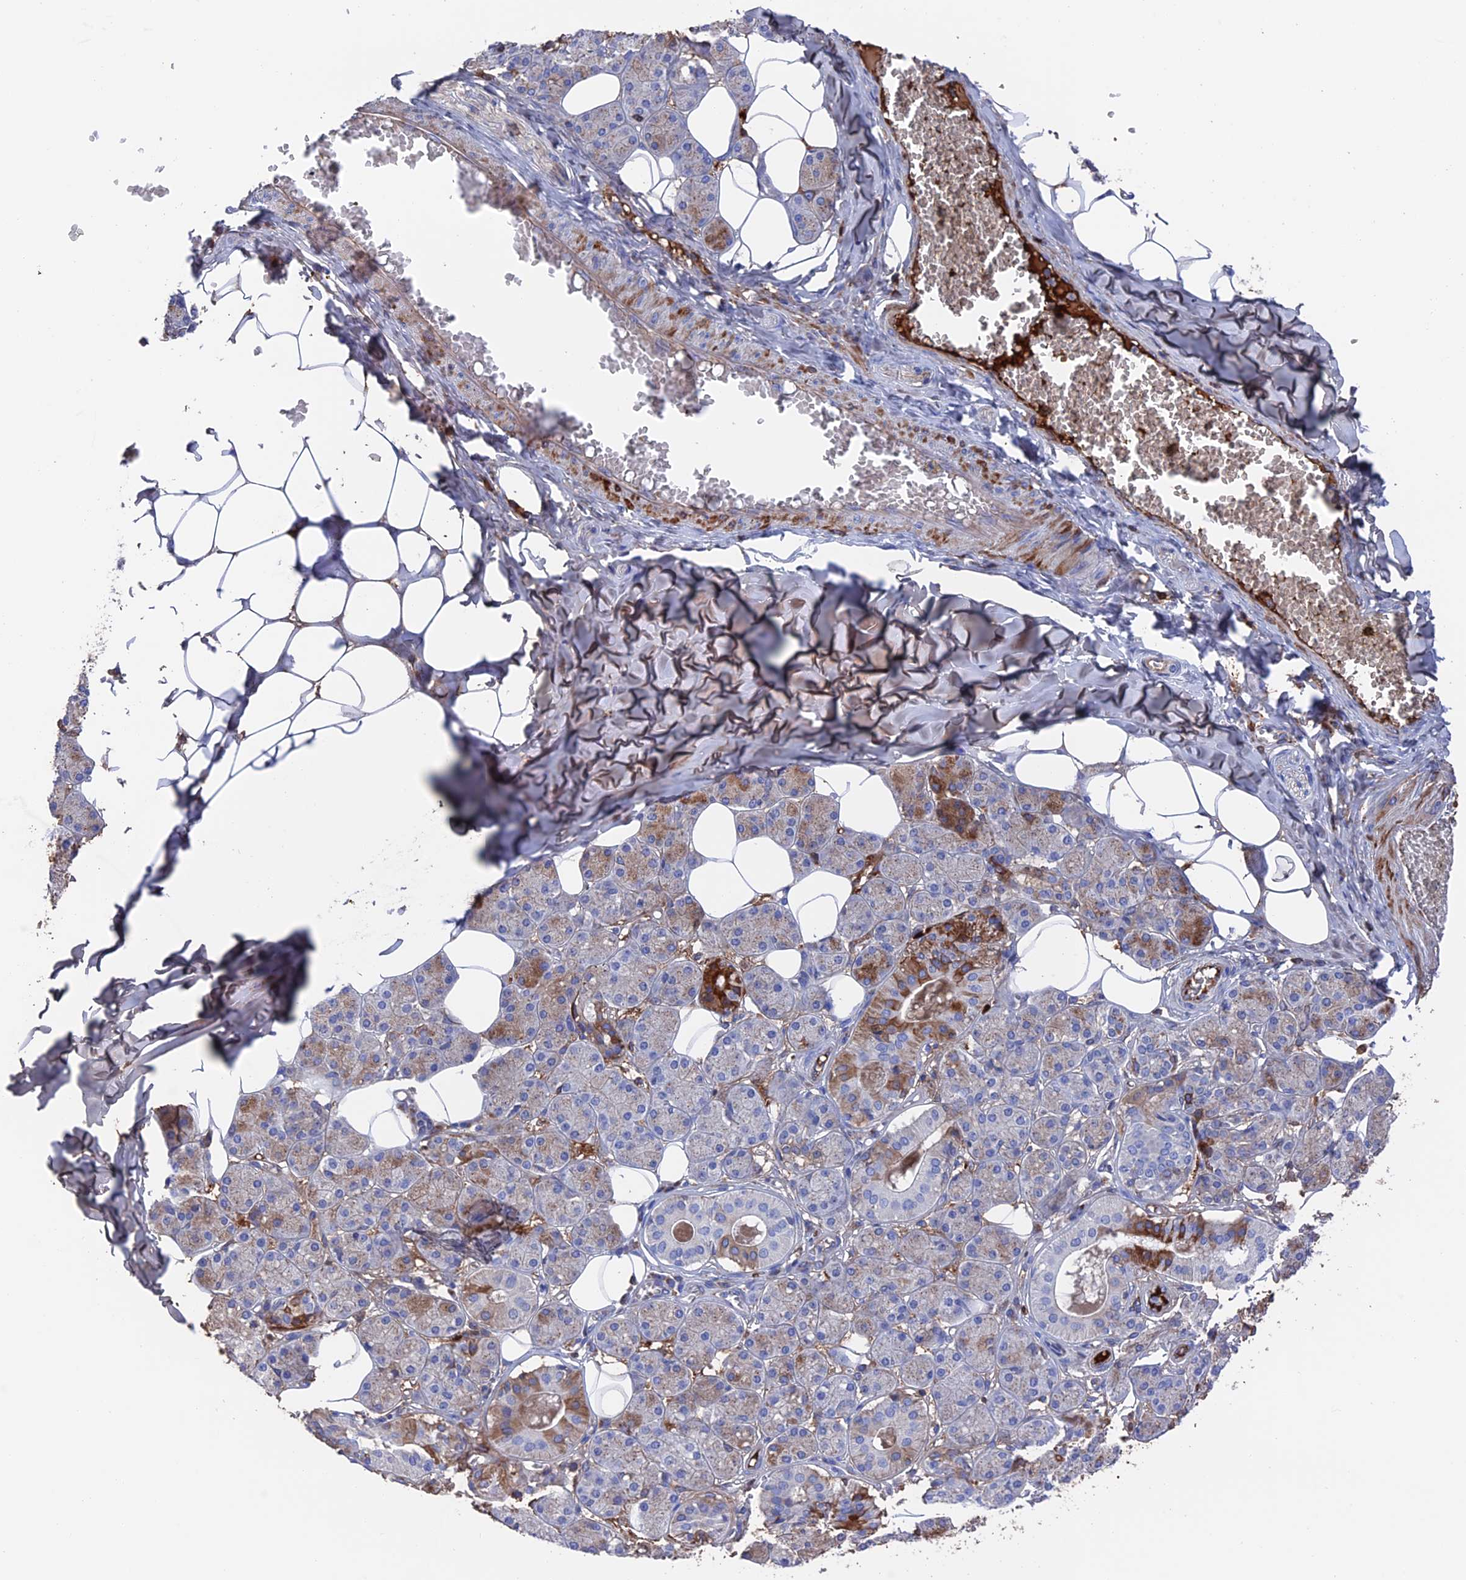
{"staining": {"intensity": "moderate", "quantity": "<25%", "location": "cytoplasmic/membranous"}, "tissue": "salivary gland", "cell_type": "Glandular cells", "image_type": "normal", "snomed": [{"axis": "morphology", "description": "Normal tissue, NOS"}, {"axis": "topography", "description": "Salivary gland"}], "caption": "Immunohistochemical staining of normal human salivary gland shows moderate cytoplasmic/membranous protein expression in about <25% of glandular cells.", "gene": "HPF1", "patient": {"sex": "female", "age": 33}}